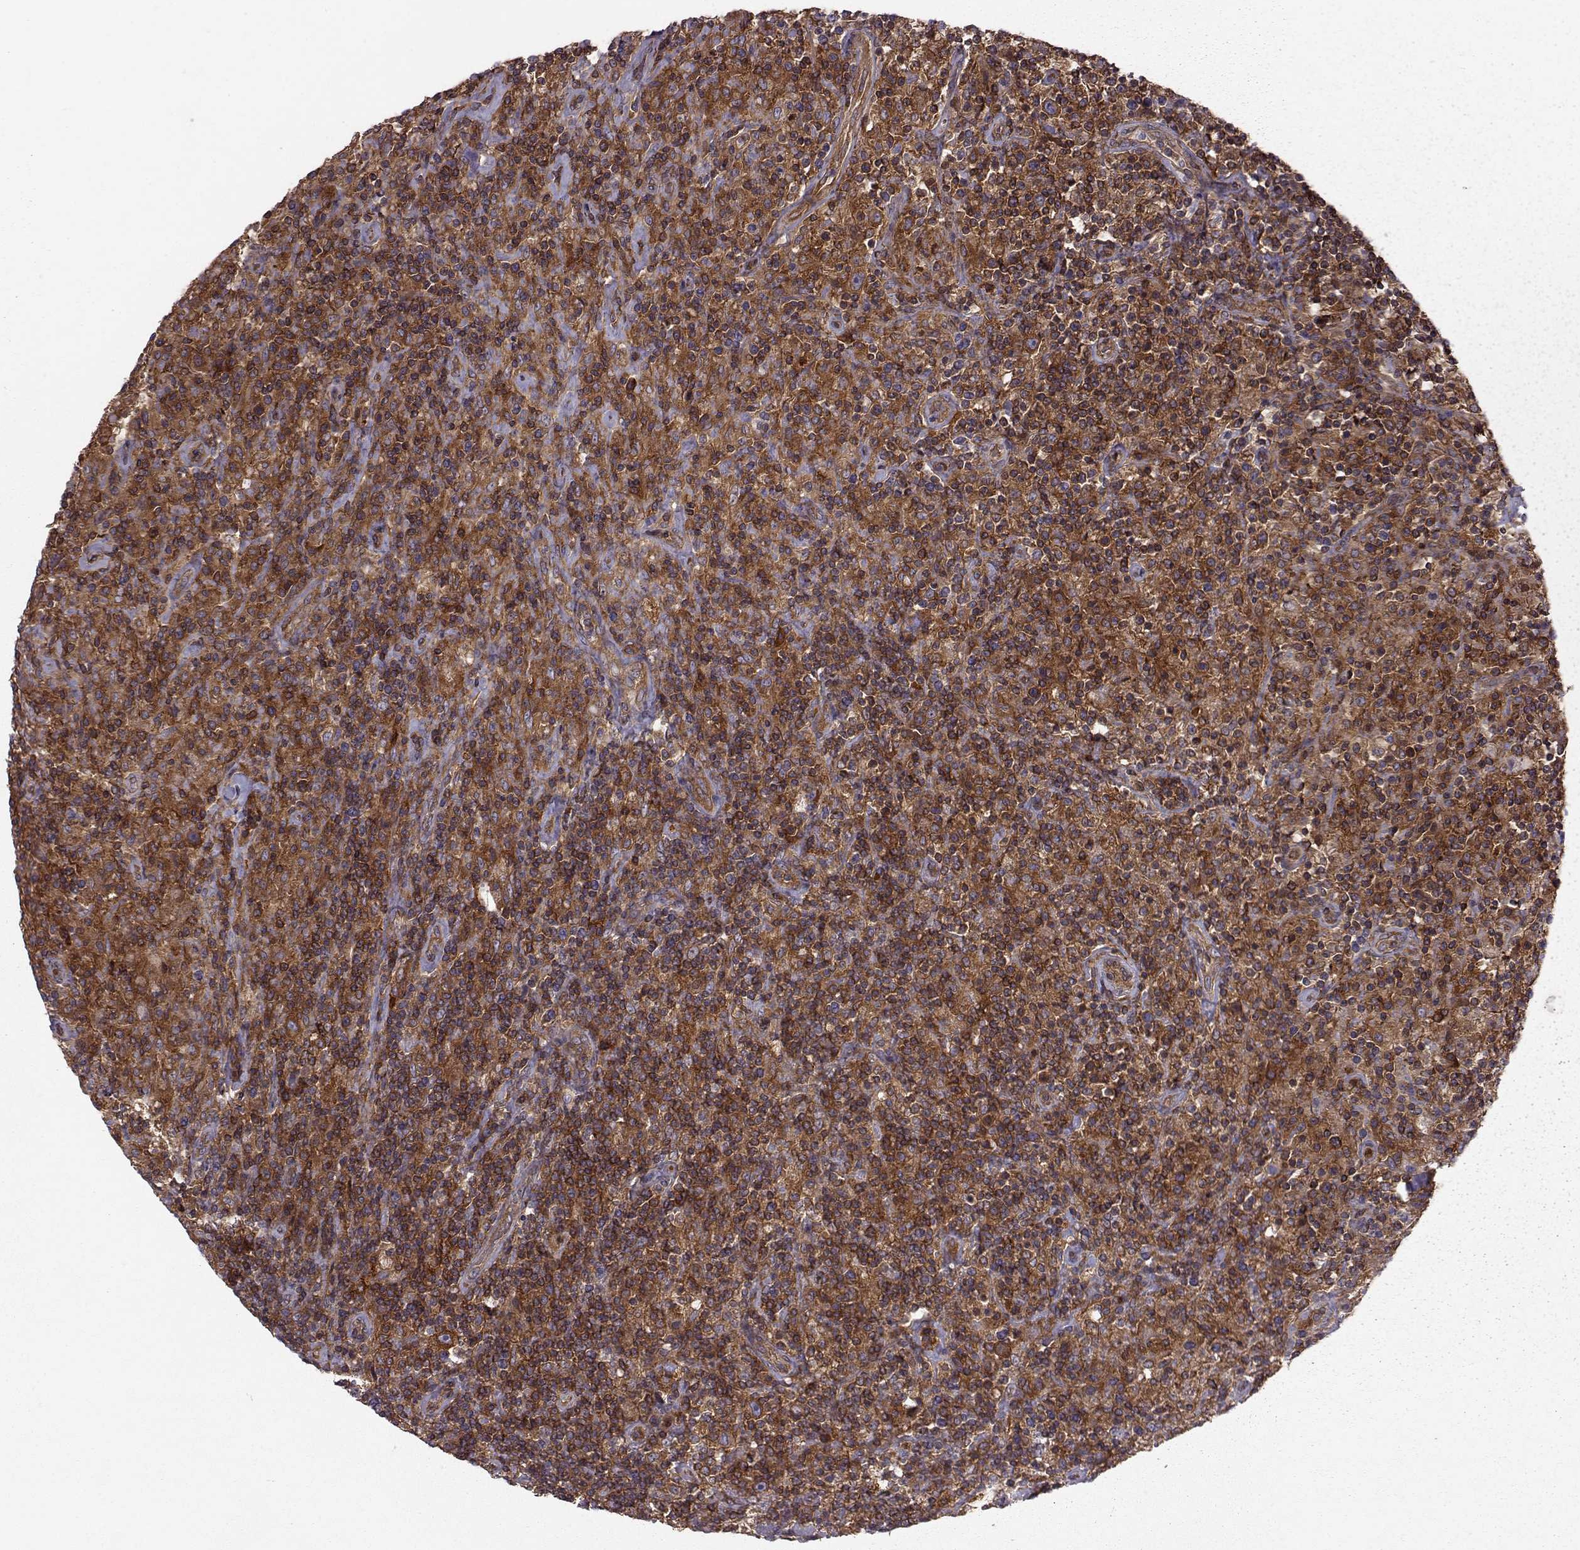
{"staining": {"intensity": "strong", "quantity": ">75%", "location": "cytoplasmic/membranous"}, "tissue": "lymphoma", "cell_type": "Tumor cells", "image_type": "cancer", "snomed": [{"axis": "morphology", "description": "Hodgkin's disease, NOS"}, {"axis": "topography", "description": "Lymph node"}], "caption": "Protein staining of Hodgkin's disease tissue demonstrates strong cytoplasmic/membranous positivity in approximately >75% of tumor cells.", "gene": "RABGAP1", "patient": {"sex": "male", "age": 70}}